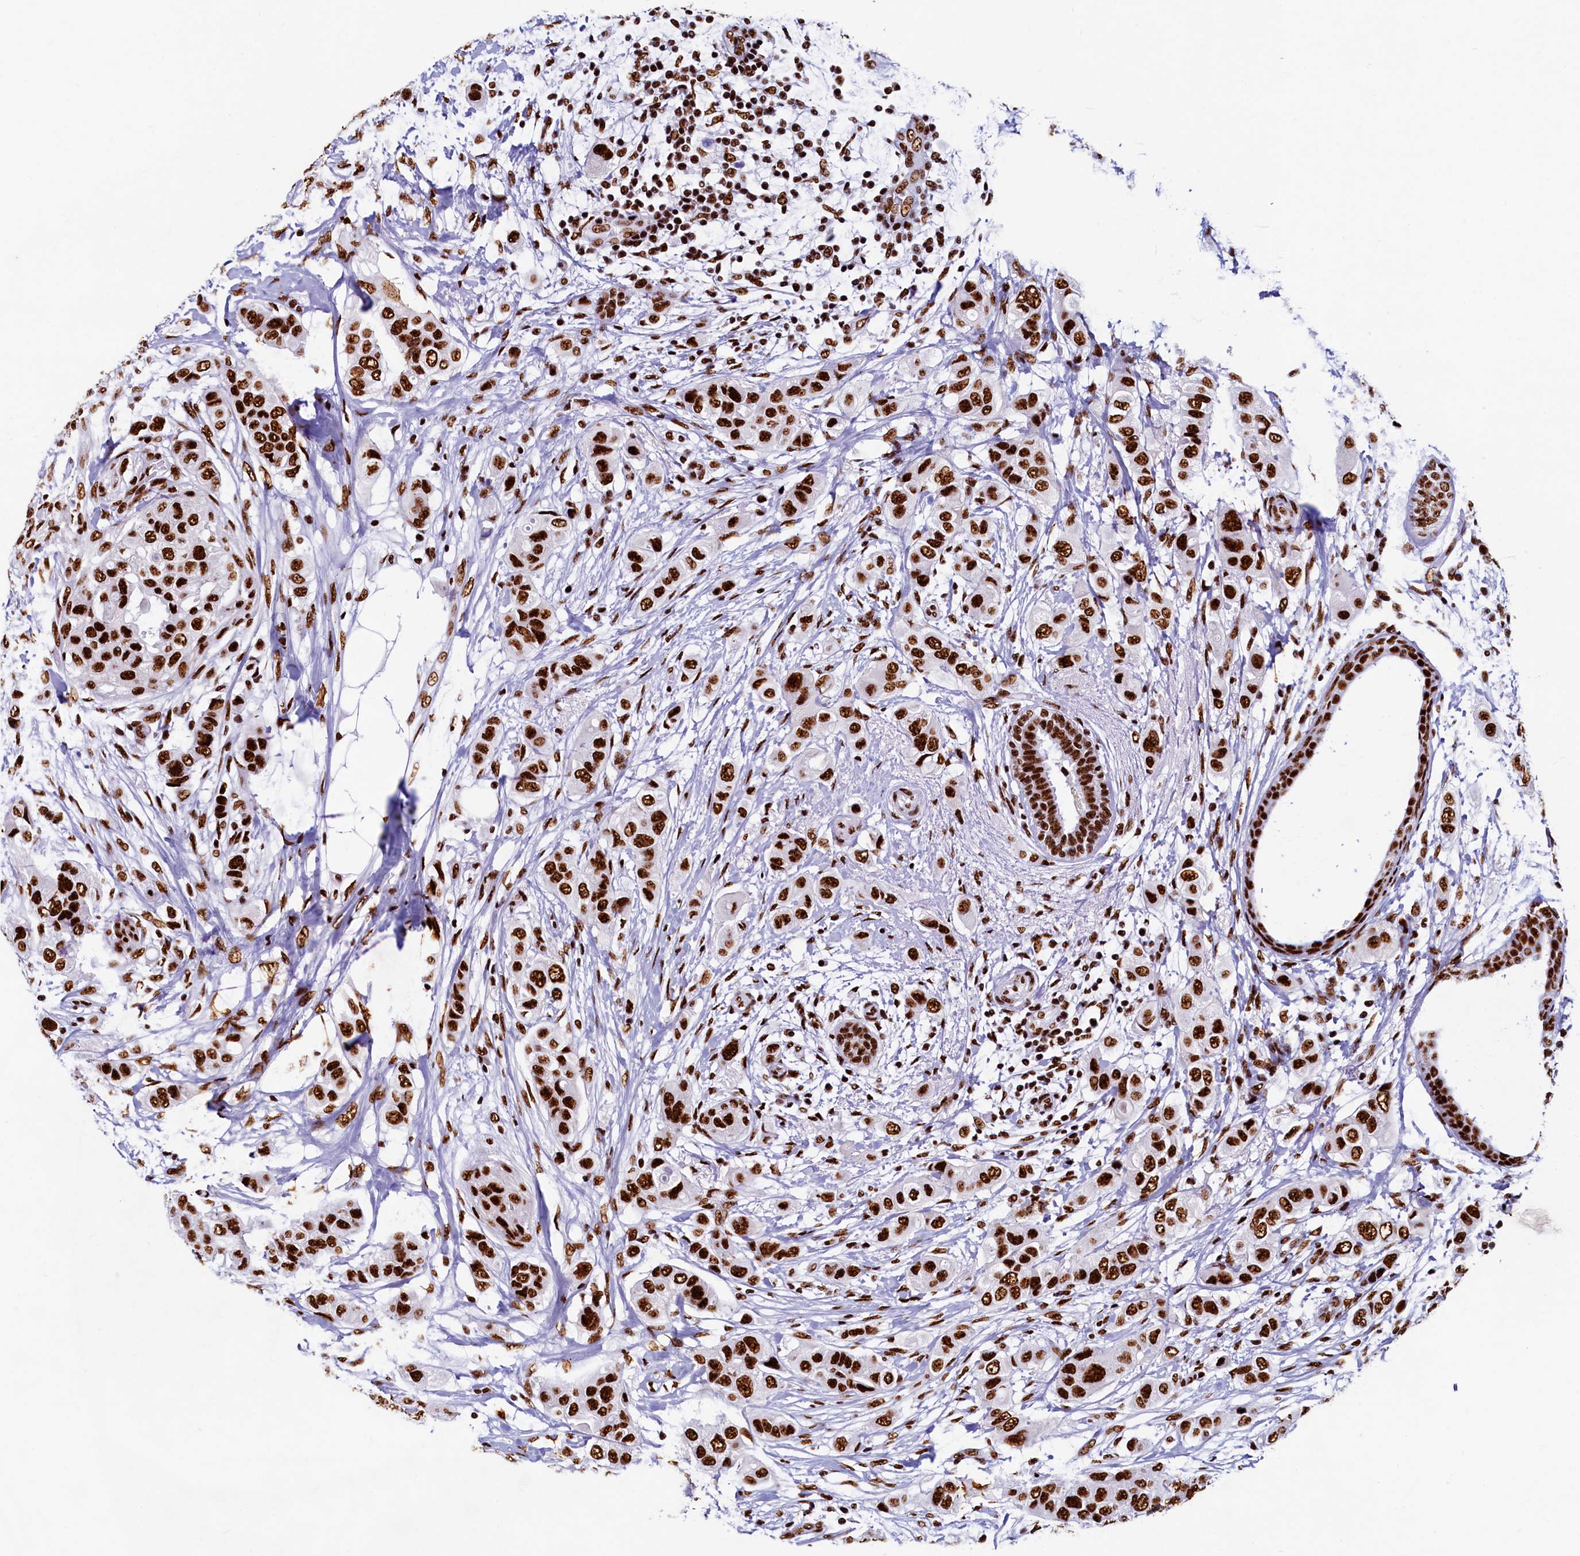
{"staining": {"intensity": "strong", "quantity": ">75%", "location": "nuclear"}, "tissue": "breast cancer", "cell_type": "Tumor cells", "image_type": "cancer", "snomed": [{"axis": "morphology", "description": "Lobular carcinoma"}, {"axis": "topography", "description": "Breast"}], "caption": "This histopathology image reveals breast cancer (lobular carcinoma) stained with IHC to label a protein in brown. The nuclear of tumor cells show strong positivity for the protein. Nuclei are counter-stained blue.", "gene": "SRRM2", "patient": {"sex": "female", "age": 51}}